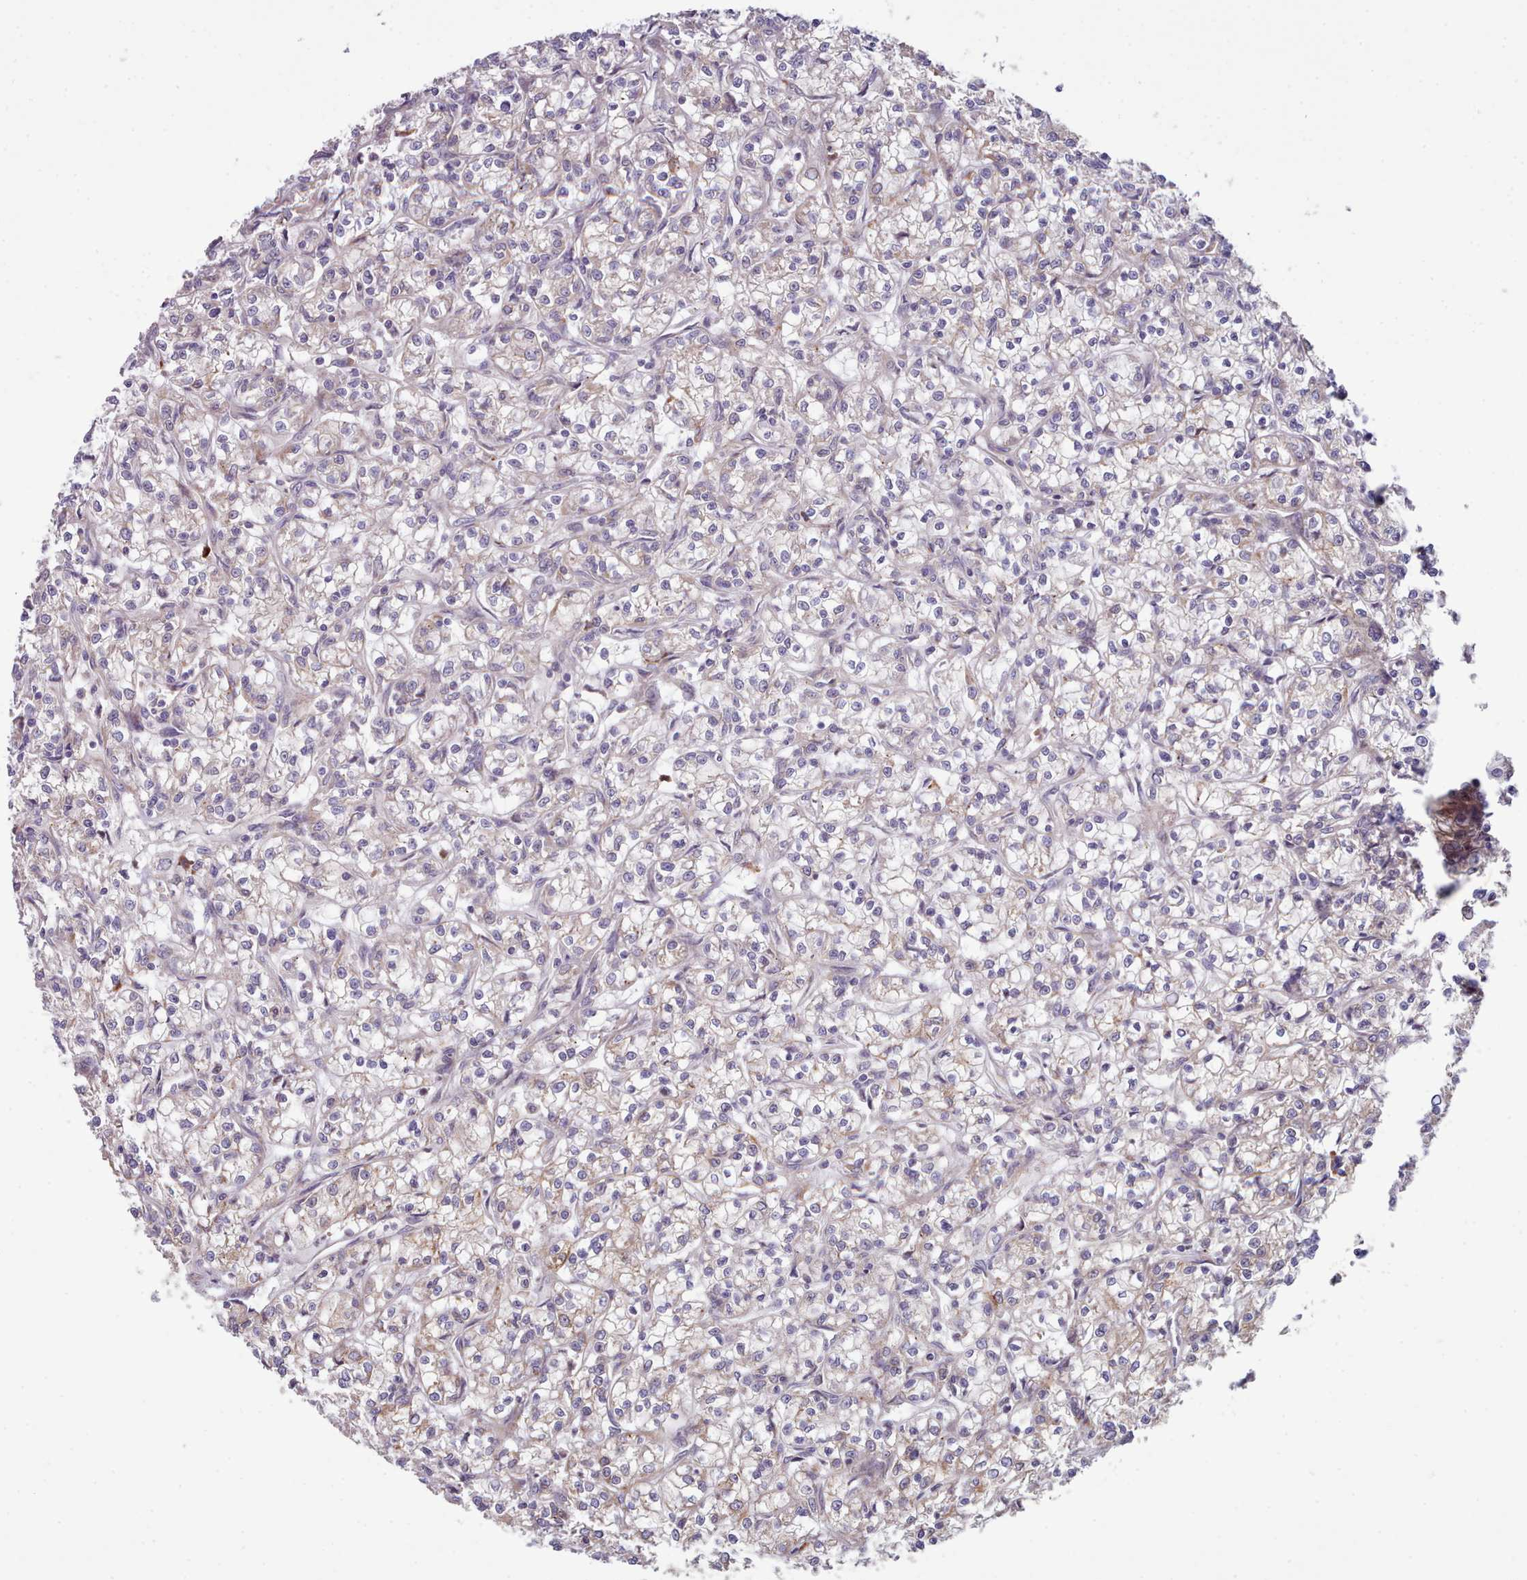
{"staining": {"intensity": "weak", "quantity": "<25%", "location": "cytoplasmic/membranous"}, "tissue": "renal cancer", "cell_type": "Tumor cells", "image_type": "cancer", "snomed": [{"axis": "morphology", "description": "Adenocarcinoma, NOS"}, {"axis": "topography", "description": "Kidney"}], "caption": "This is an immunohistochemistry (IHC) photomicrograph of human renal cancer. There is no positivity in tumor cells.", "gene": "TRIM26", "patient": {"sex": "female", "age": 59}}